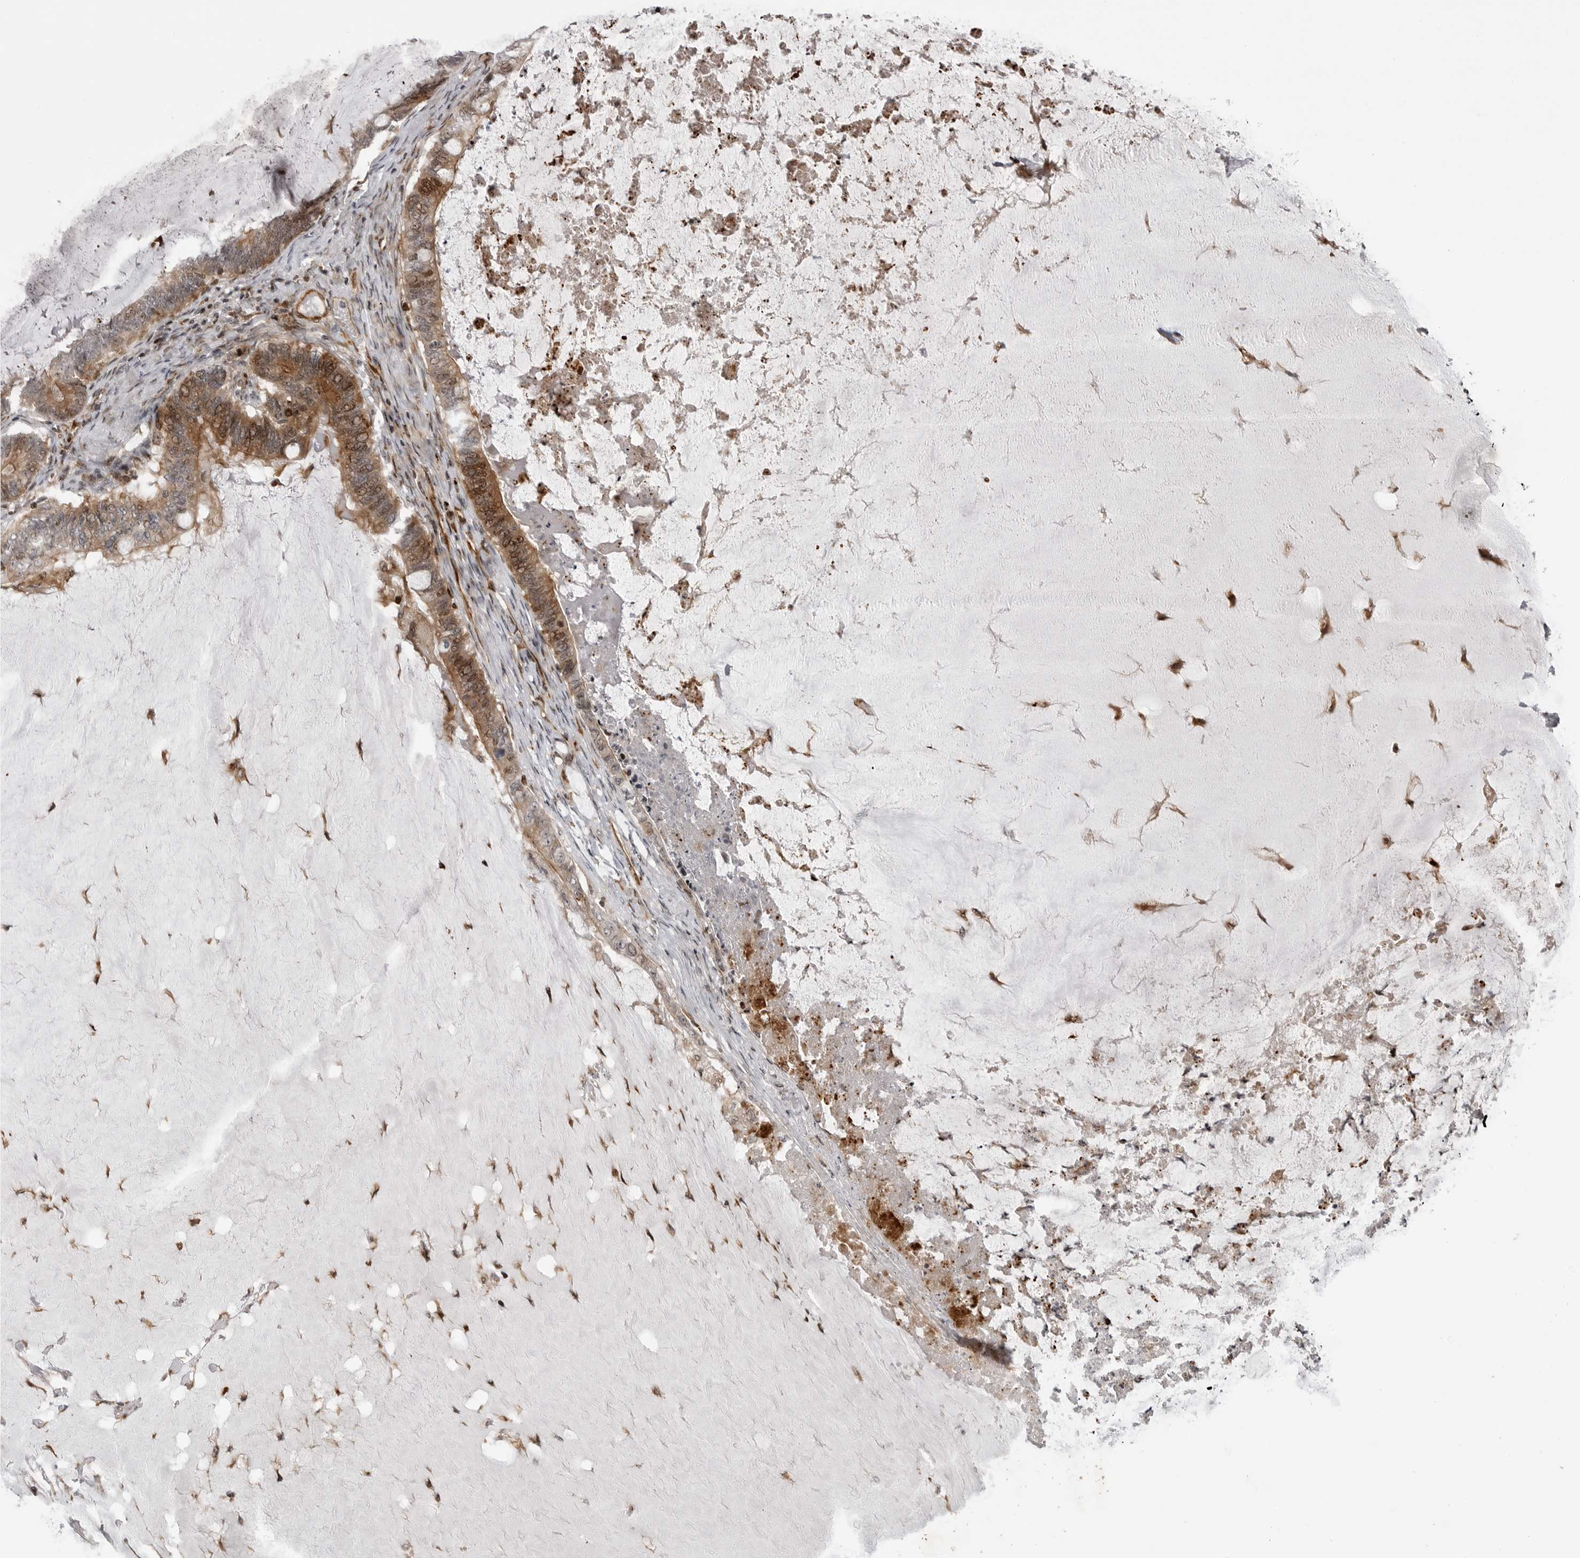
{"staining": {"intensity": "moderate", "quantity": ">75%", "location": "cytoplasmic/membranous,nuclear"}, "tissue": "ovarian cancer", "cell_type": "Tumor cells", "image_type": "cancer", "snomed": [{"axis": "morphology", "description": "Cystadenocarcinoma, mucinous, NOS"}, {"axis": "topography", "description": "Ovary"}], "caption": "A high-resolution photomicrograph shows immunohistochemistry (IHC) staining of mucinous cystadenocarcinoma (ovarian), which shows moderate cytoplasmic/membranous and nuclear expression in about >75% of tumor cells.", "gene": "ABL1", "patient": {"sex": "female", "age": 61}}